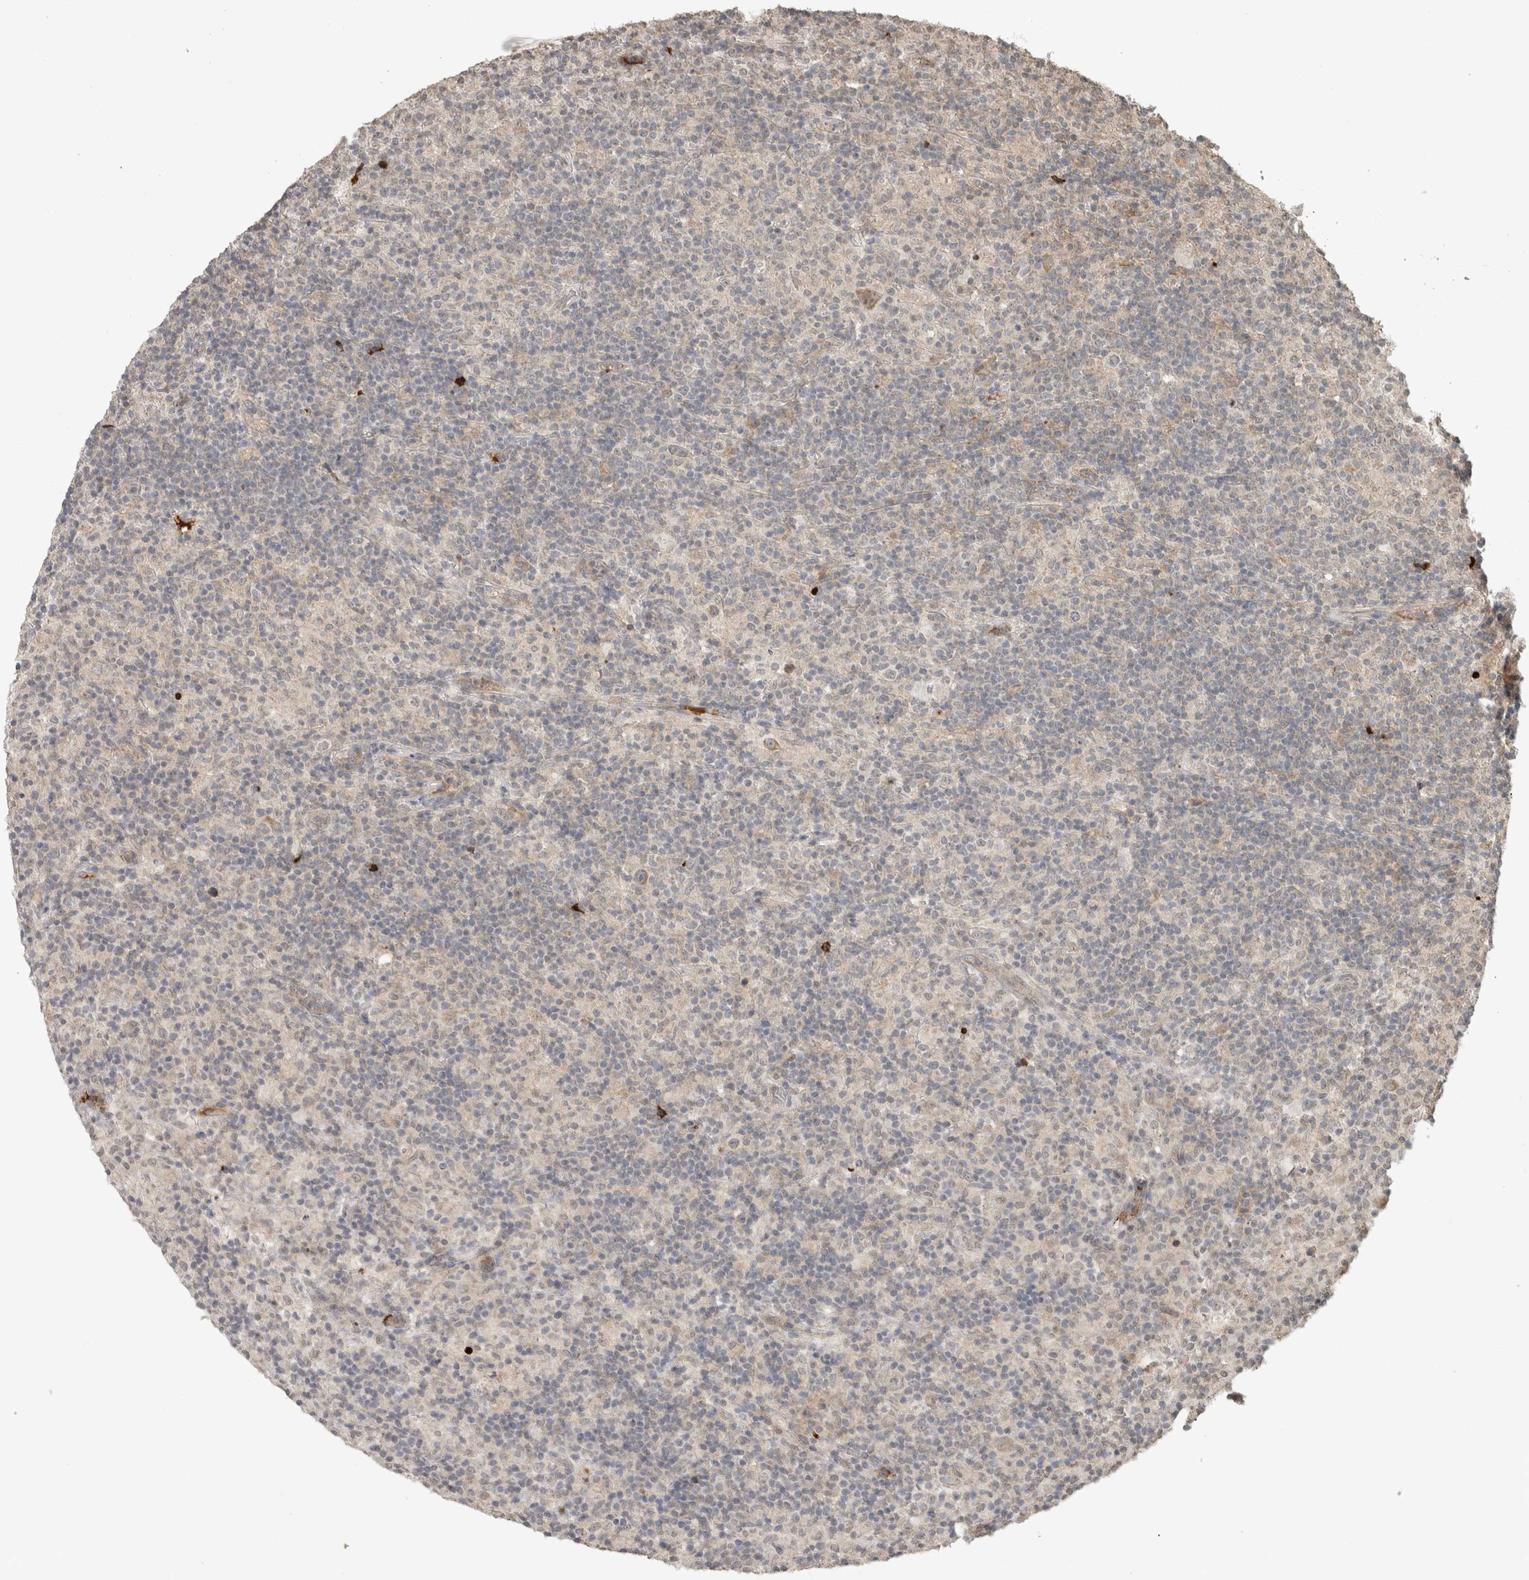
{"staining": {"intensity": "weak", "quantity": ">75%", "location": "cytoplasmic/membranous"}, "tissue": "lymphoma", "cell_type": "Tumor cells", "image_type": "cancer", "snomed": [{"axis": "morphology", "description": "Hodgkin's disease, NOS"}, {"axis": "topography", "description": "Lymph node"}], "caption": "The photomicrograph shows immunohistochemical staining of lymphoma. There is weak cytoplasmic/membranous positivity is identified in about >75% of tumor cells.", "gene": "FAM3A", "patient": {"sex": "male", "age": 70}}